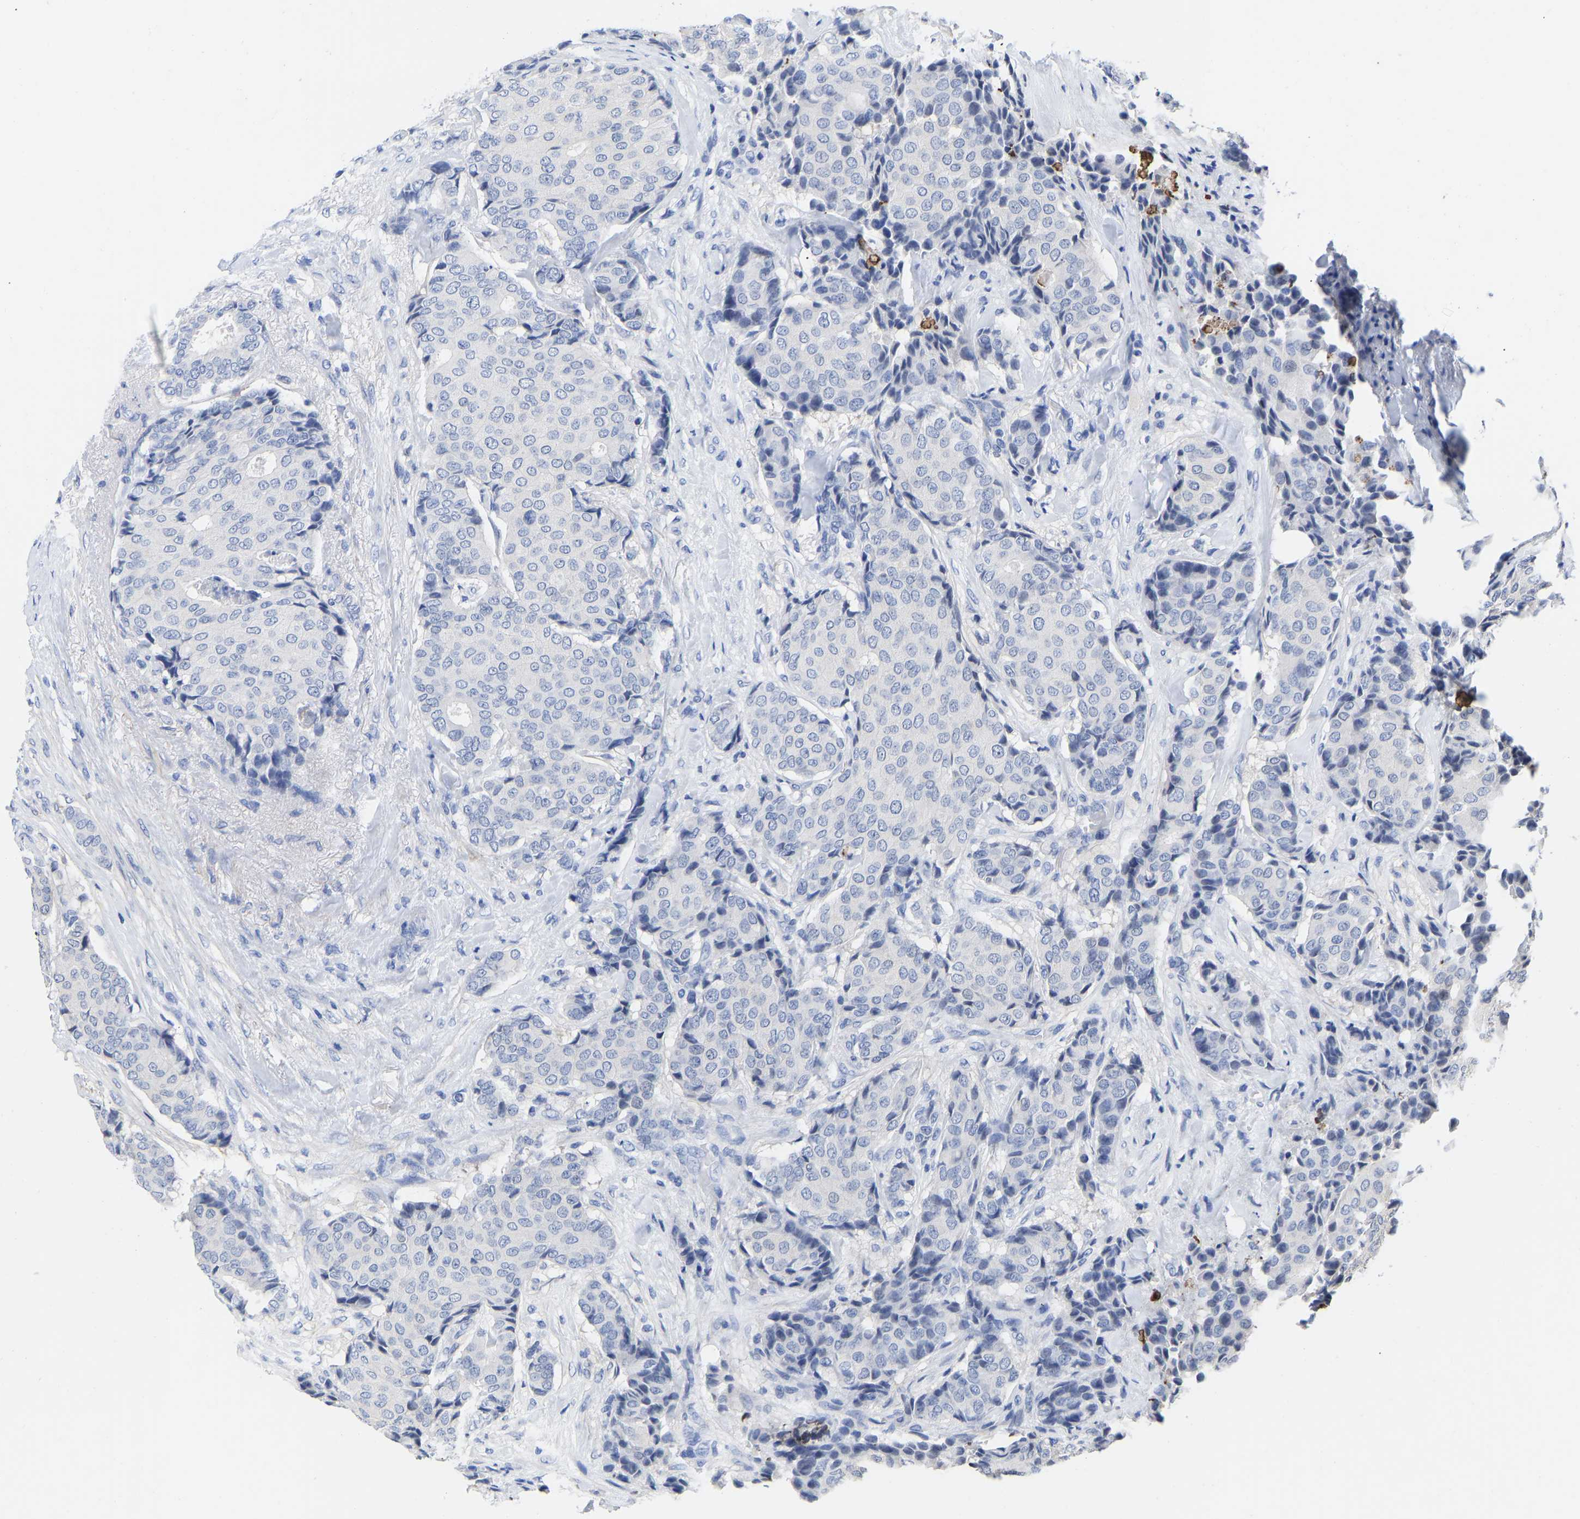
{"staining": {"intensity": "negative", "quantity": "none", "location": "none"}, "tissue": "breast cancer", "cell_type": "Tumor cells", "image_type": "cancer", "snomed": [{"axis": "morphology", "description": "Duct carcinoma"}, {"axis": "topography", "description": "Breast"}], "caption": "This is an immunohistochemistry image of human breast cancer. There is no staining in tumor cells.", "gene": "GPA33", "patient": {"sex": "female", "age": 75}}